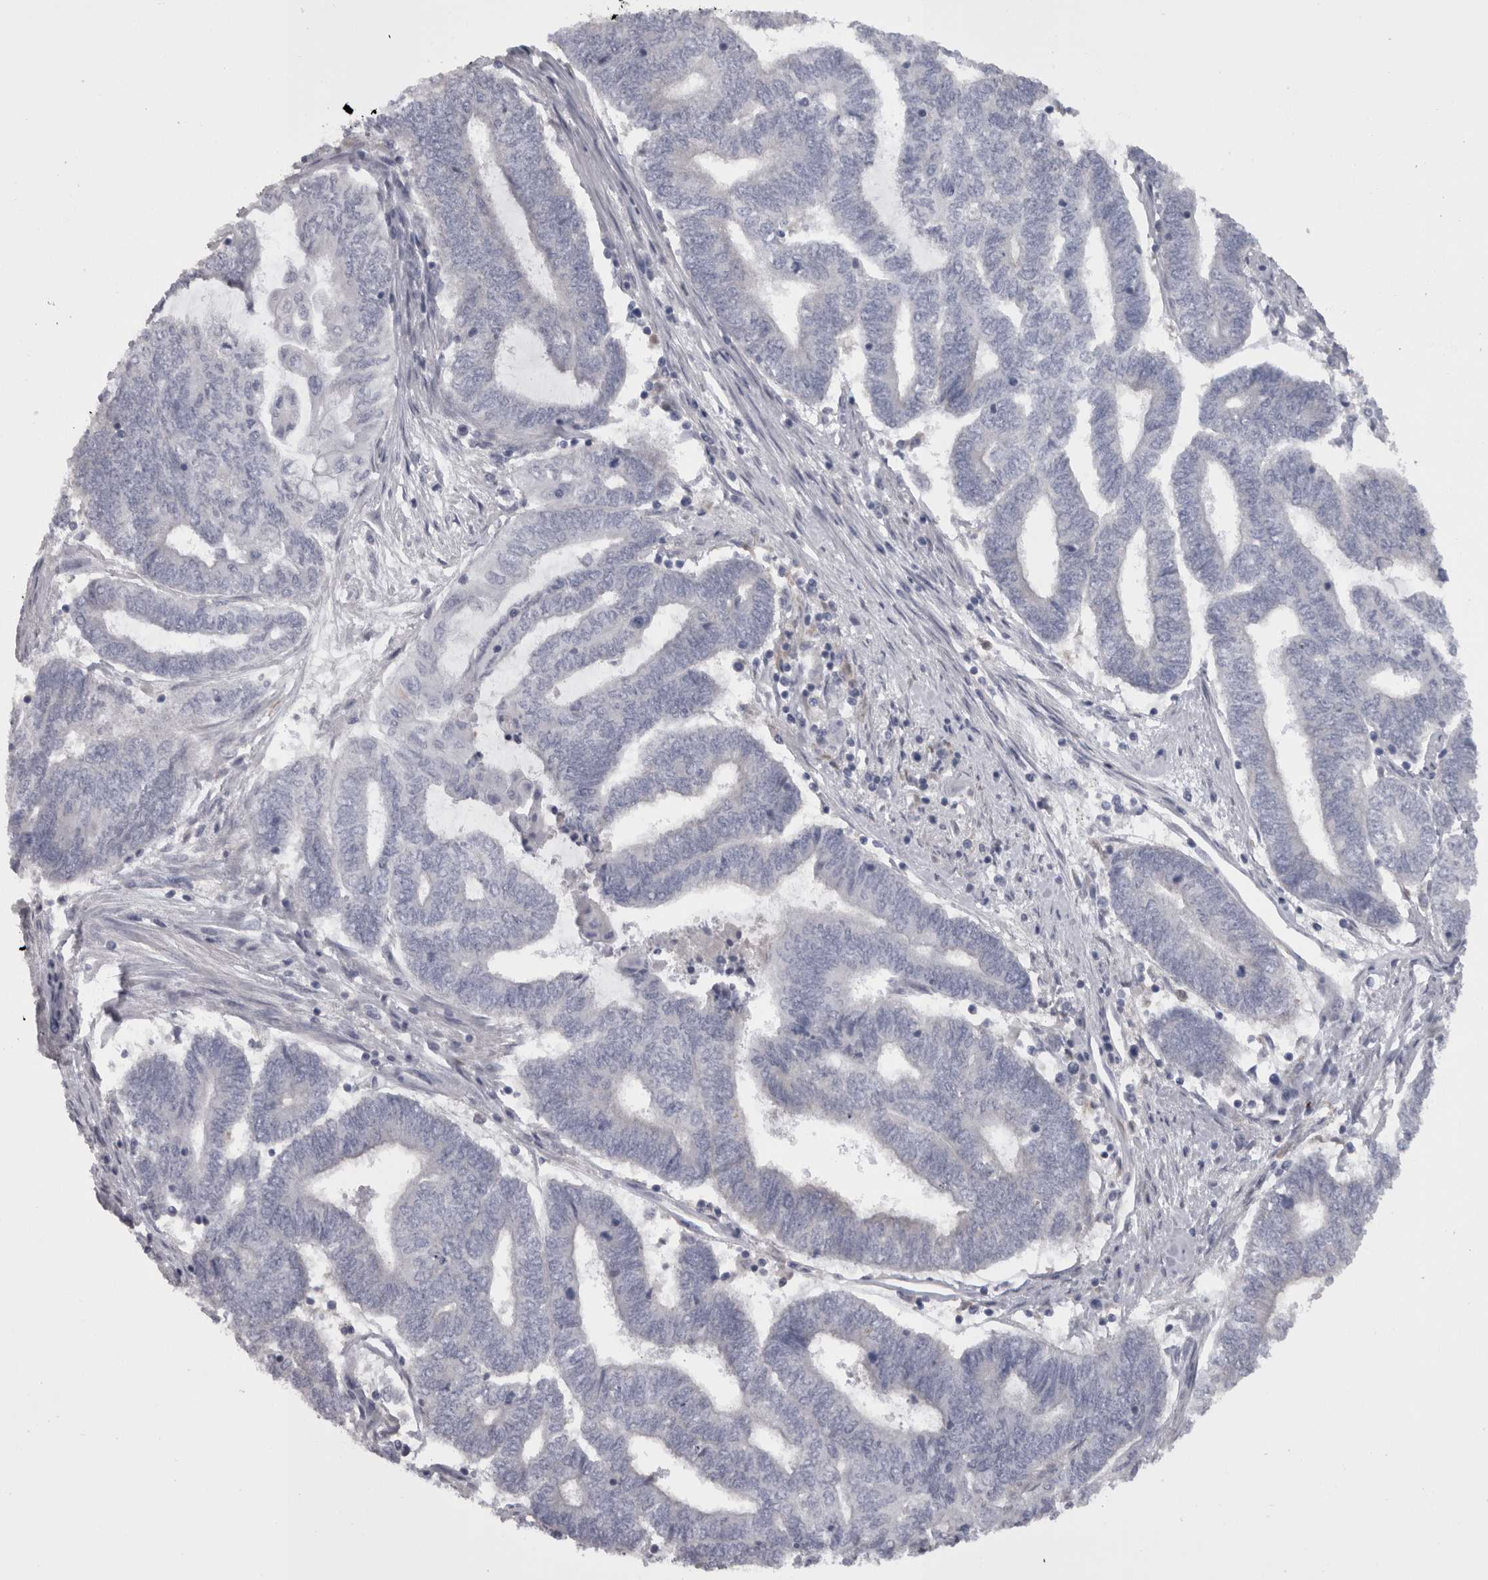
{"staining": {"intensity": "negative", "quantity": "none", "location": "none"}, "tissue": "endometrial cancer", "cell_type": "Tumor cells", "image_type": "cancer", "snomed": [{"axis": "morphology", "description": "Adenocarcinoma, NOS"}, {"axis": "topography", "description": "Uterus"}, {"axis": "topography", "description": "Endometrium"}], "caption": "Immunohistochemical staining of adenocarcinoma (endometrial) shows no significant positivity in tumor cells. (DAB (3,3'-diaminobenzidine) immunohistochemistry (IHC) with hematoxylin counter stain).", "gene": "CAMK2D", "patient": {"sex": "female", "age": 70}}